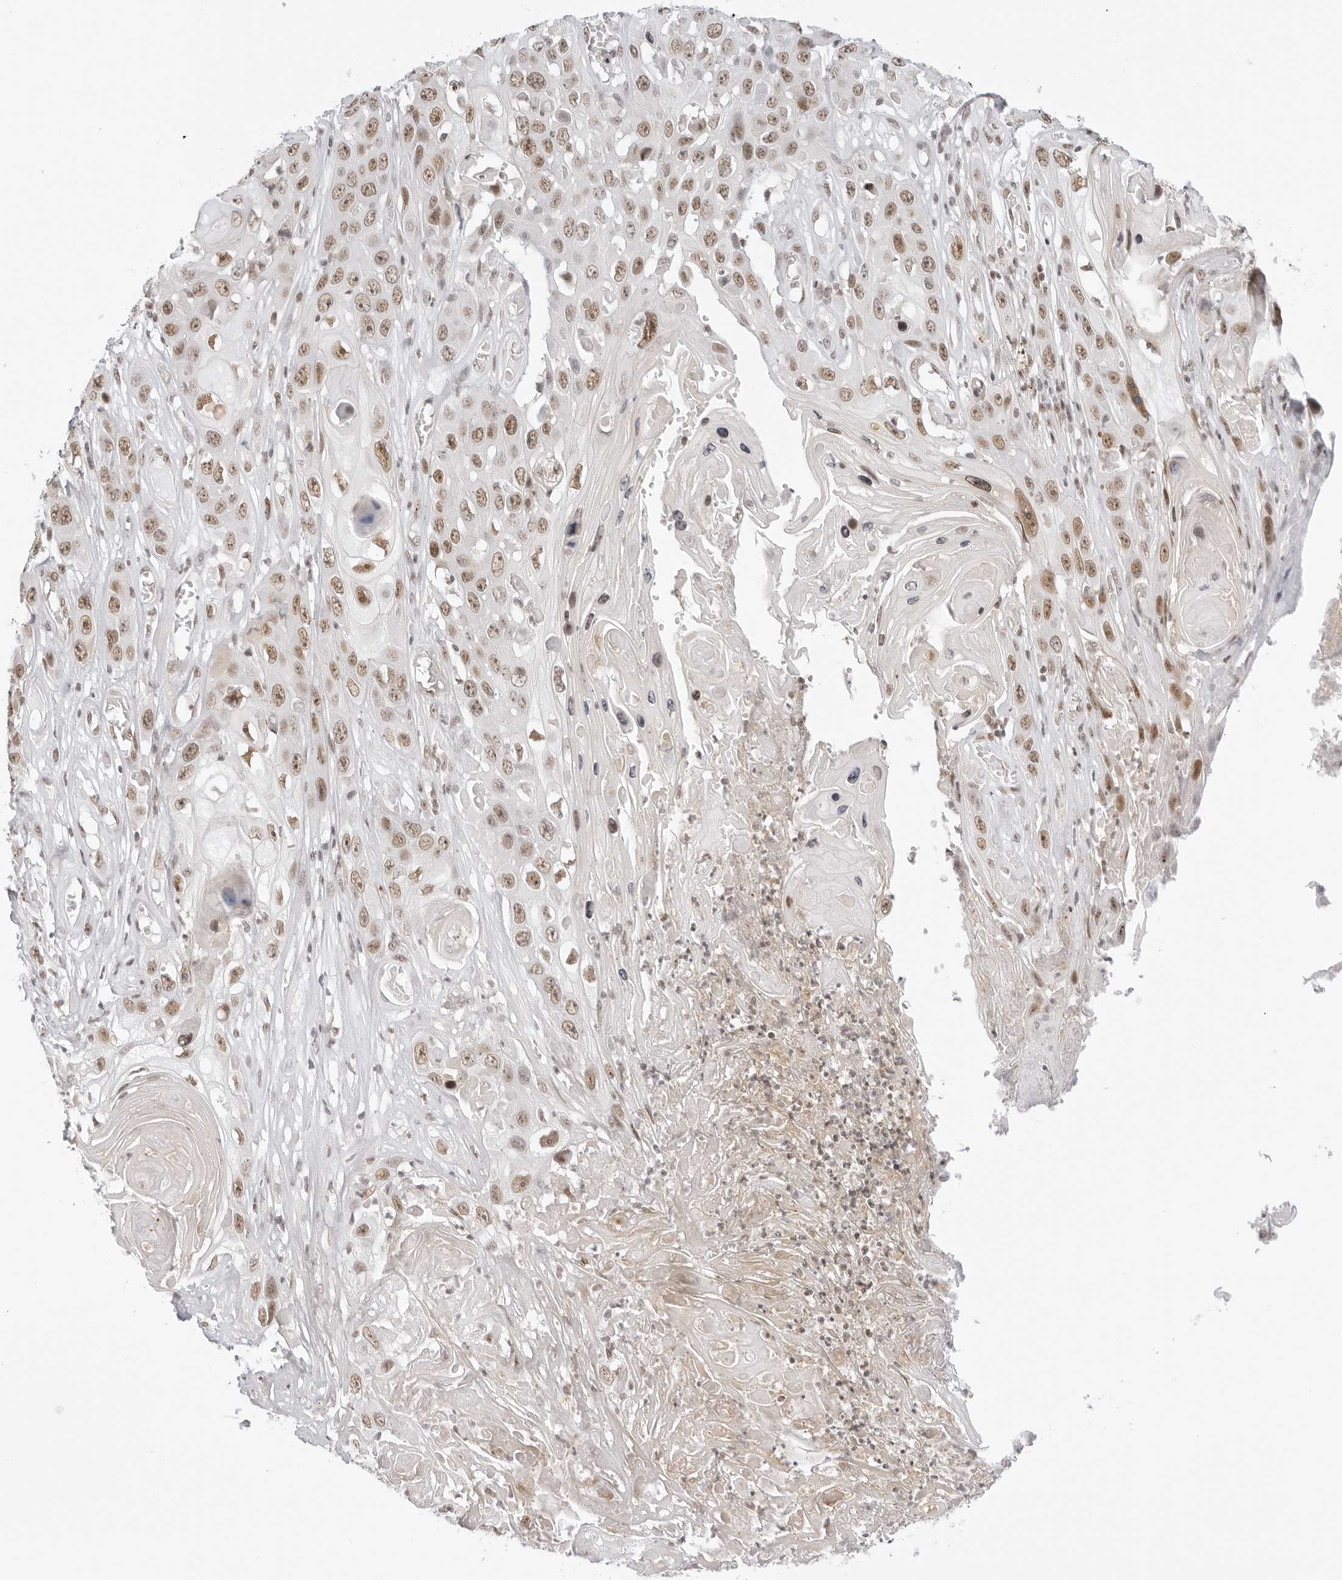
{"staining": {"intensity": "moderate", "quantity": ">75%", "location": "nuclear"}, "tissue": "skin cancer", "cell_type": "Tumor cells", "image_type": "cancer", "snomed": [{"axis": "morphology", "description": "Squamous cell carcinoma, NOS"}, {"axis": "topography", "description": "Skin"}], "caption": "Immunohistochemistry (IHC) staining of skin cancer (squamous cell carcinoma), which shows medium levels of moderate nuclear expression in approximately >75% of tumor cells indicating moderate nuclear protein staining. The staining was performed using DAB (3,3'-diaminobenzidine) (brown) for protein detection and nuclei were counterstained in hematoxylin (blue).", "gene": "TCIM", "patient": {"sex": "male", "age": 55}}